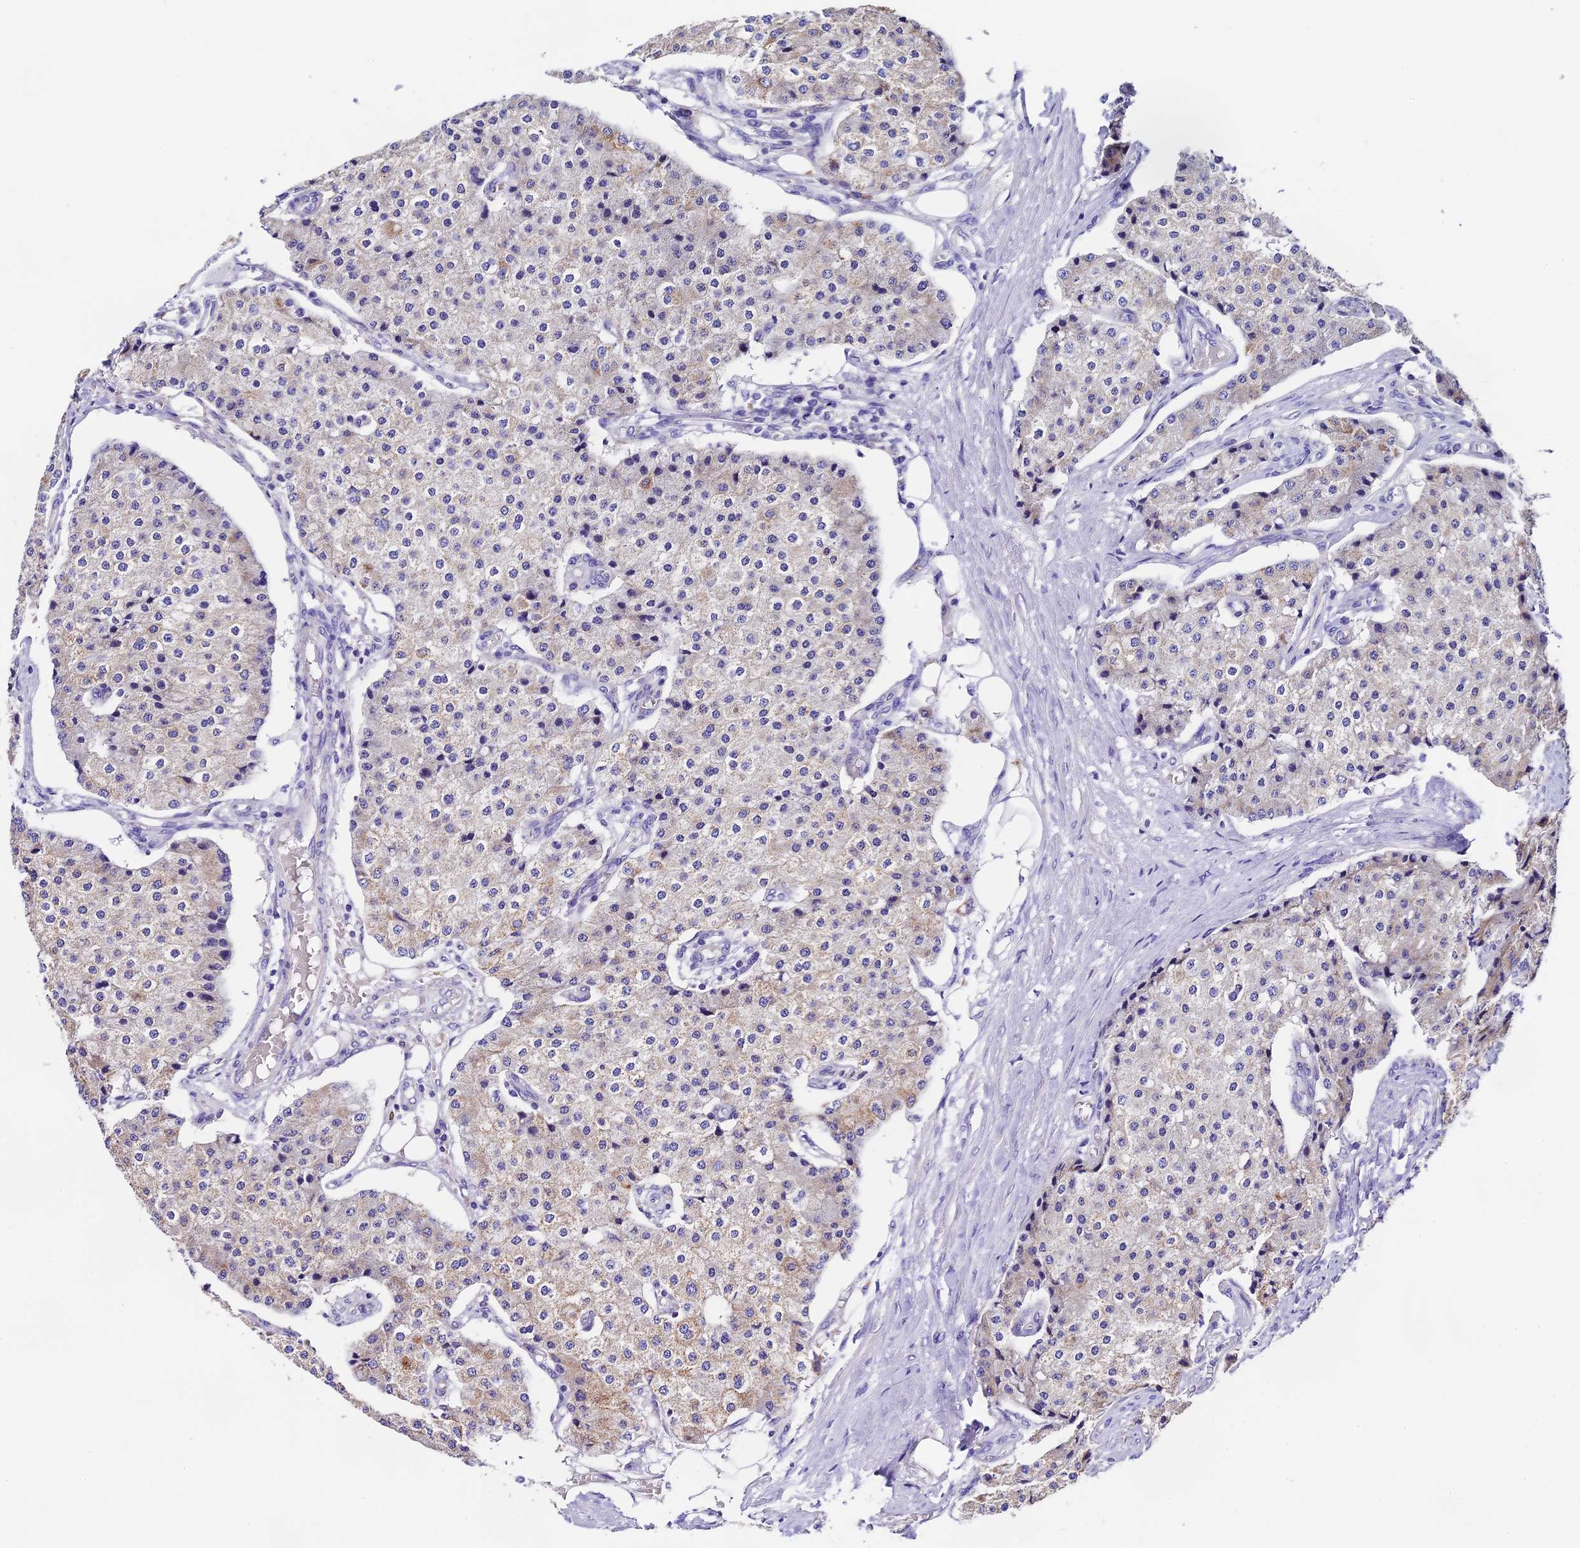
{"staining": {"intensity": "weak", "quantity": "<25%", "location": "cytoplasmic/membranous"}, "tissue": "carcinoid", "cell_type": "Tumor cells", "image_type": "cancer", "snomed": [{"axis": "morphology", "description": "Carcinoid, malignant, NOS"}, {"axis": "topography", "description": "Colon"}], "caption": "The histopathology image exhibits no staining of tumor cells in malignant carcinoid. (DAB immunohistochemistry with hematoxylin counter stain).", "gene": "COMTD1", "patient": {"sex": "female", "age": 52}}